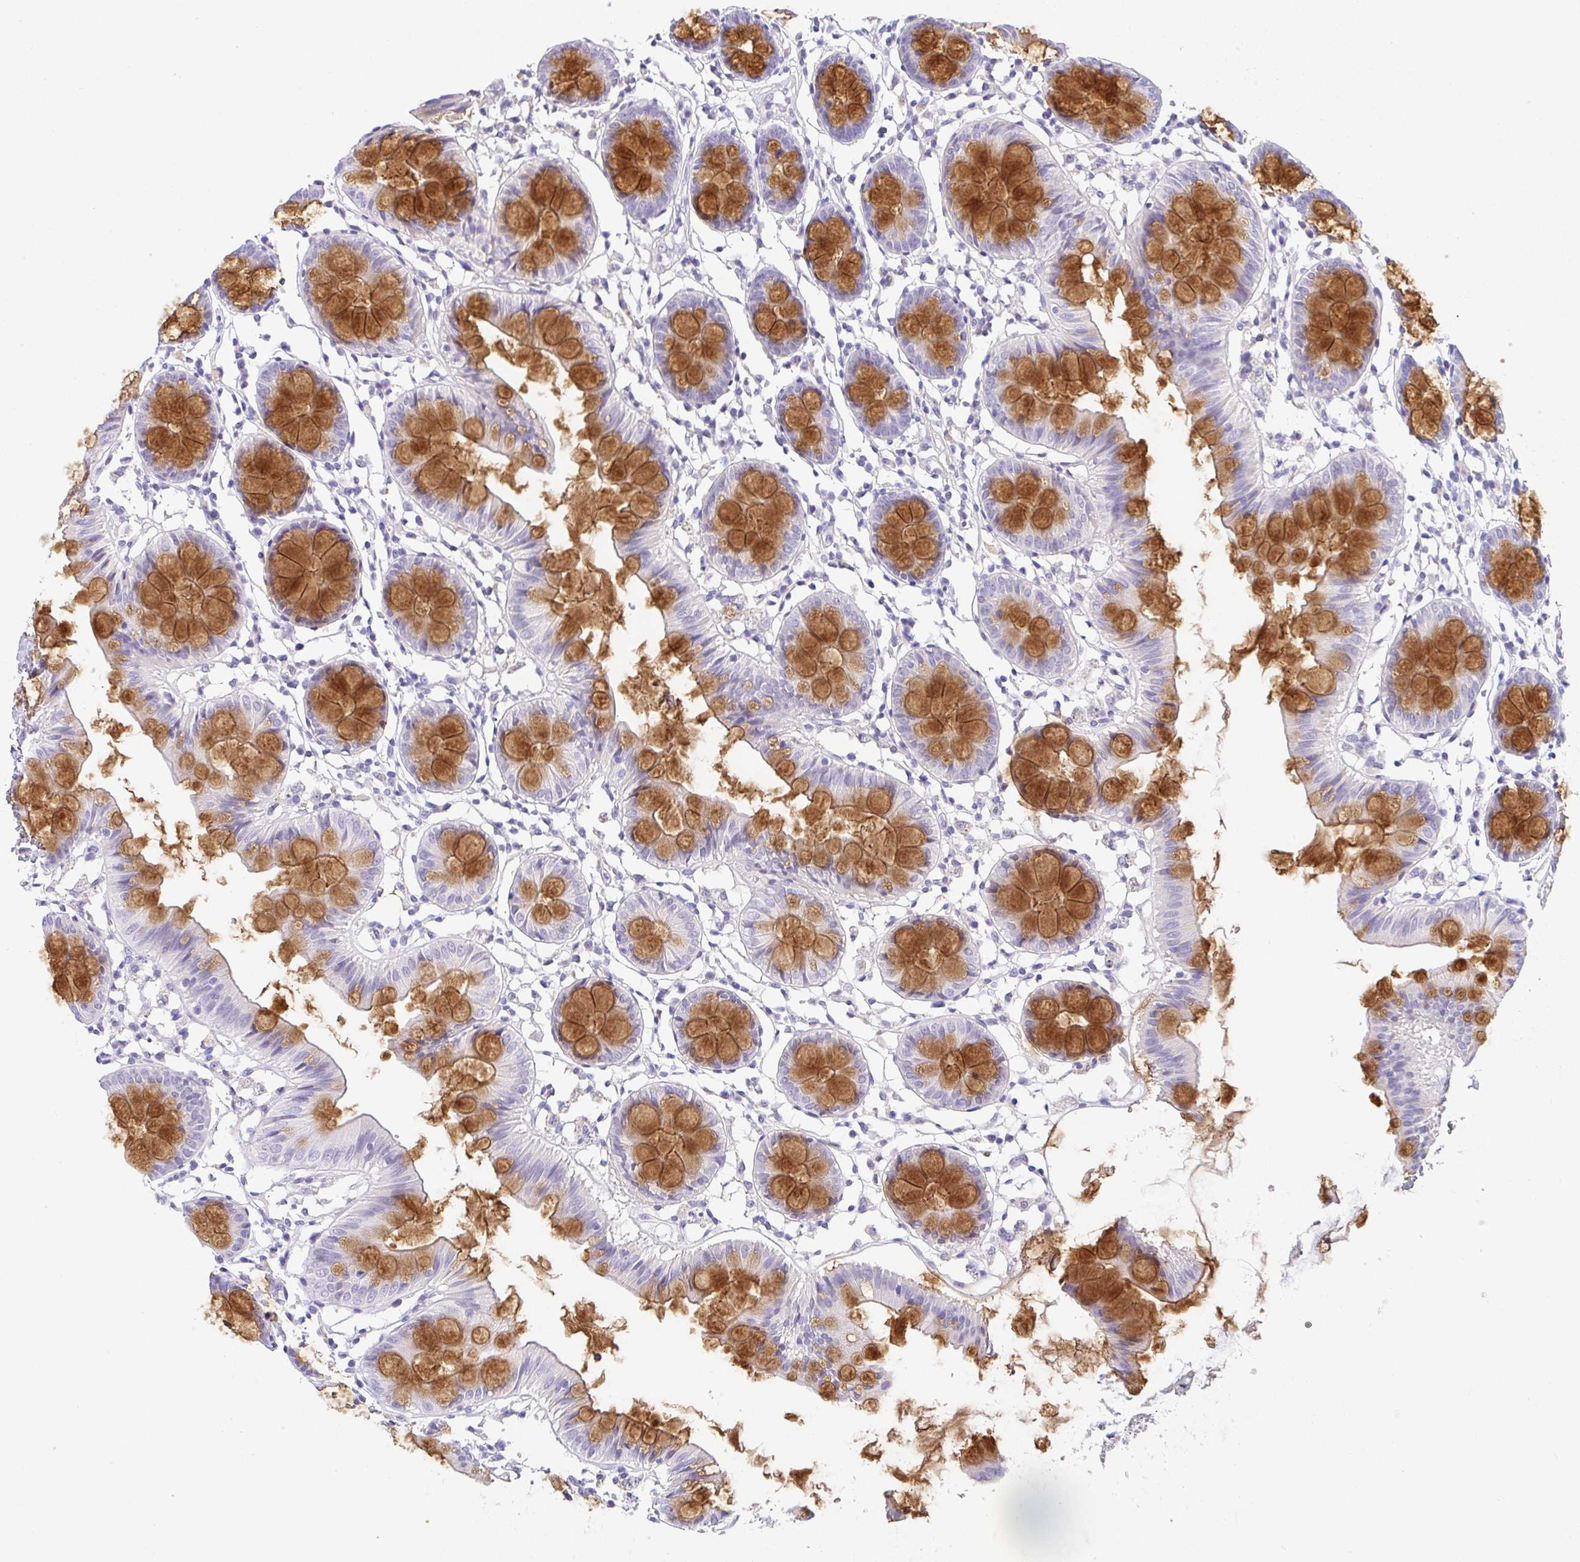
{"staining": {"intensity": "negative", "quantity": "none", "location": "none"}, "tissue": "colon", "cell_type": "Endothelial cells", "image_type": "normal", "snomed": [{"axis": "morphology", "description": "Normal tissue, NOS"}, {"axis": "topography", "description": "Colon"}], "caption": "This is a image of immunohistochemistry staining of unremarkable colon, which shows no expression in endothelial cells.", "gene": "SERPINE3", "patient": {"sex": "female", "age": 84}}